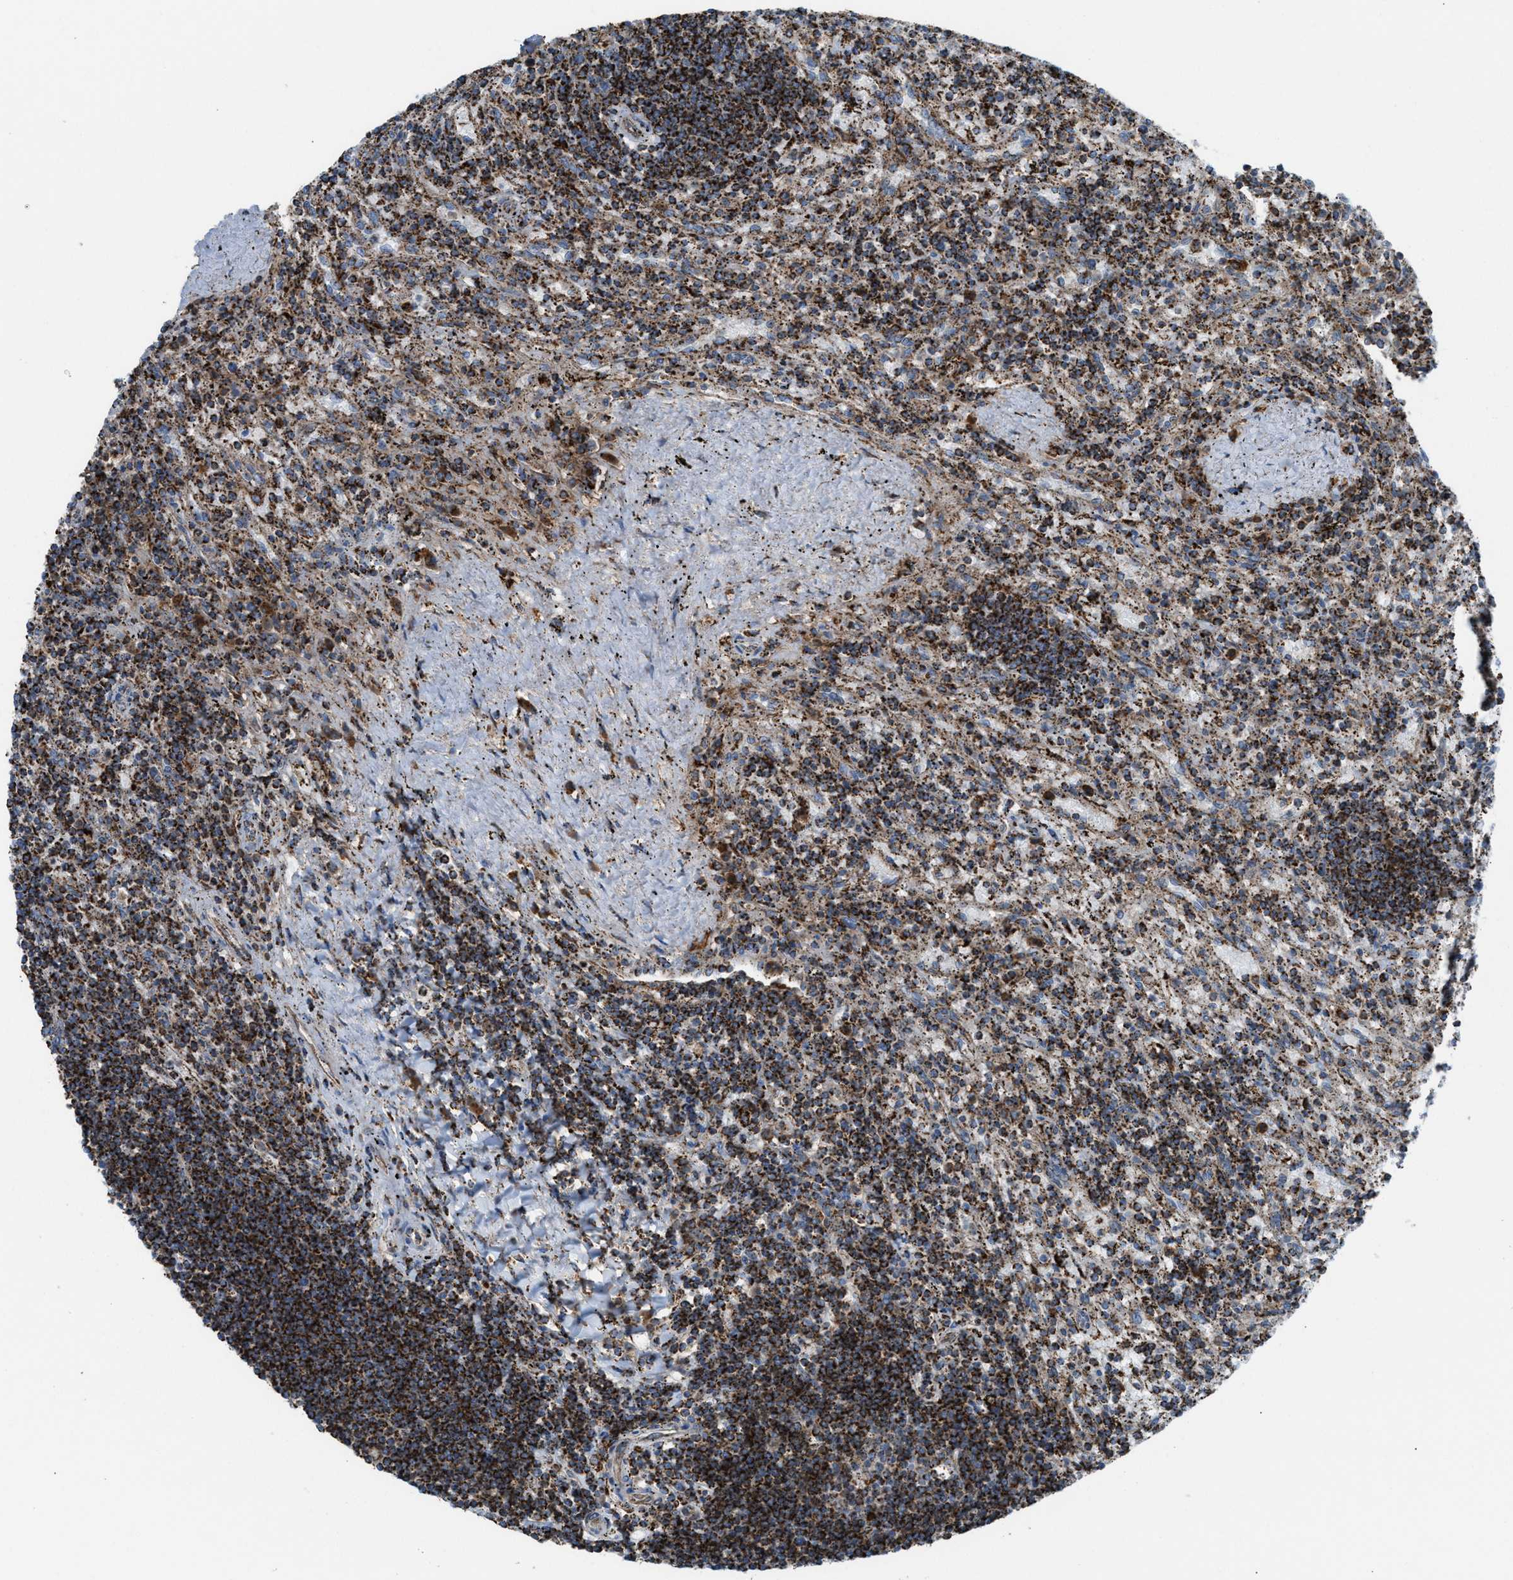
{"staining": {"intensity": "strong", "quantity": "25%-75%", "location": "cytoplasmic/membranous"}, "tissue": "lymphoma", "cell_type": "Tumor cells", "image_type": "cancer", "snomed": [{"axis": "morphology", "description": "Malignant lymphoma, non-Hodgkin's type, Low grade"}, {"axis": "topography", "description": "Spleen"}], "caption": "Protein analysis of lymphoma tissue displays strong cytoplasmic/membranous expression in approximately 25%-75% of tumor cells.", "gene": "ECHS1", "patient": {"sex": "male", "age": 76}}